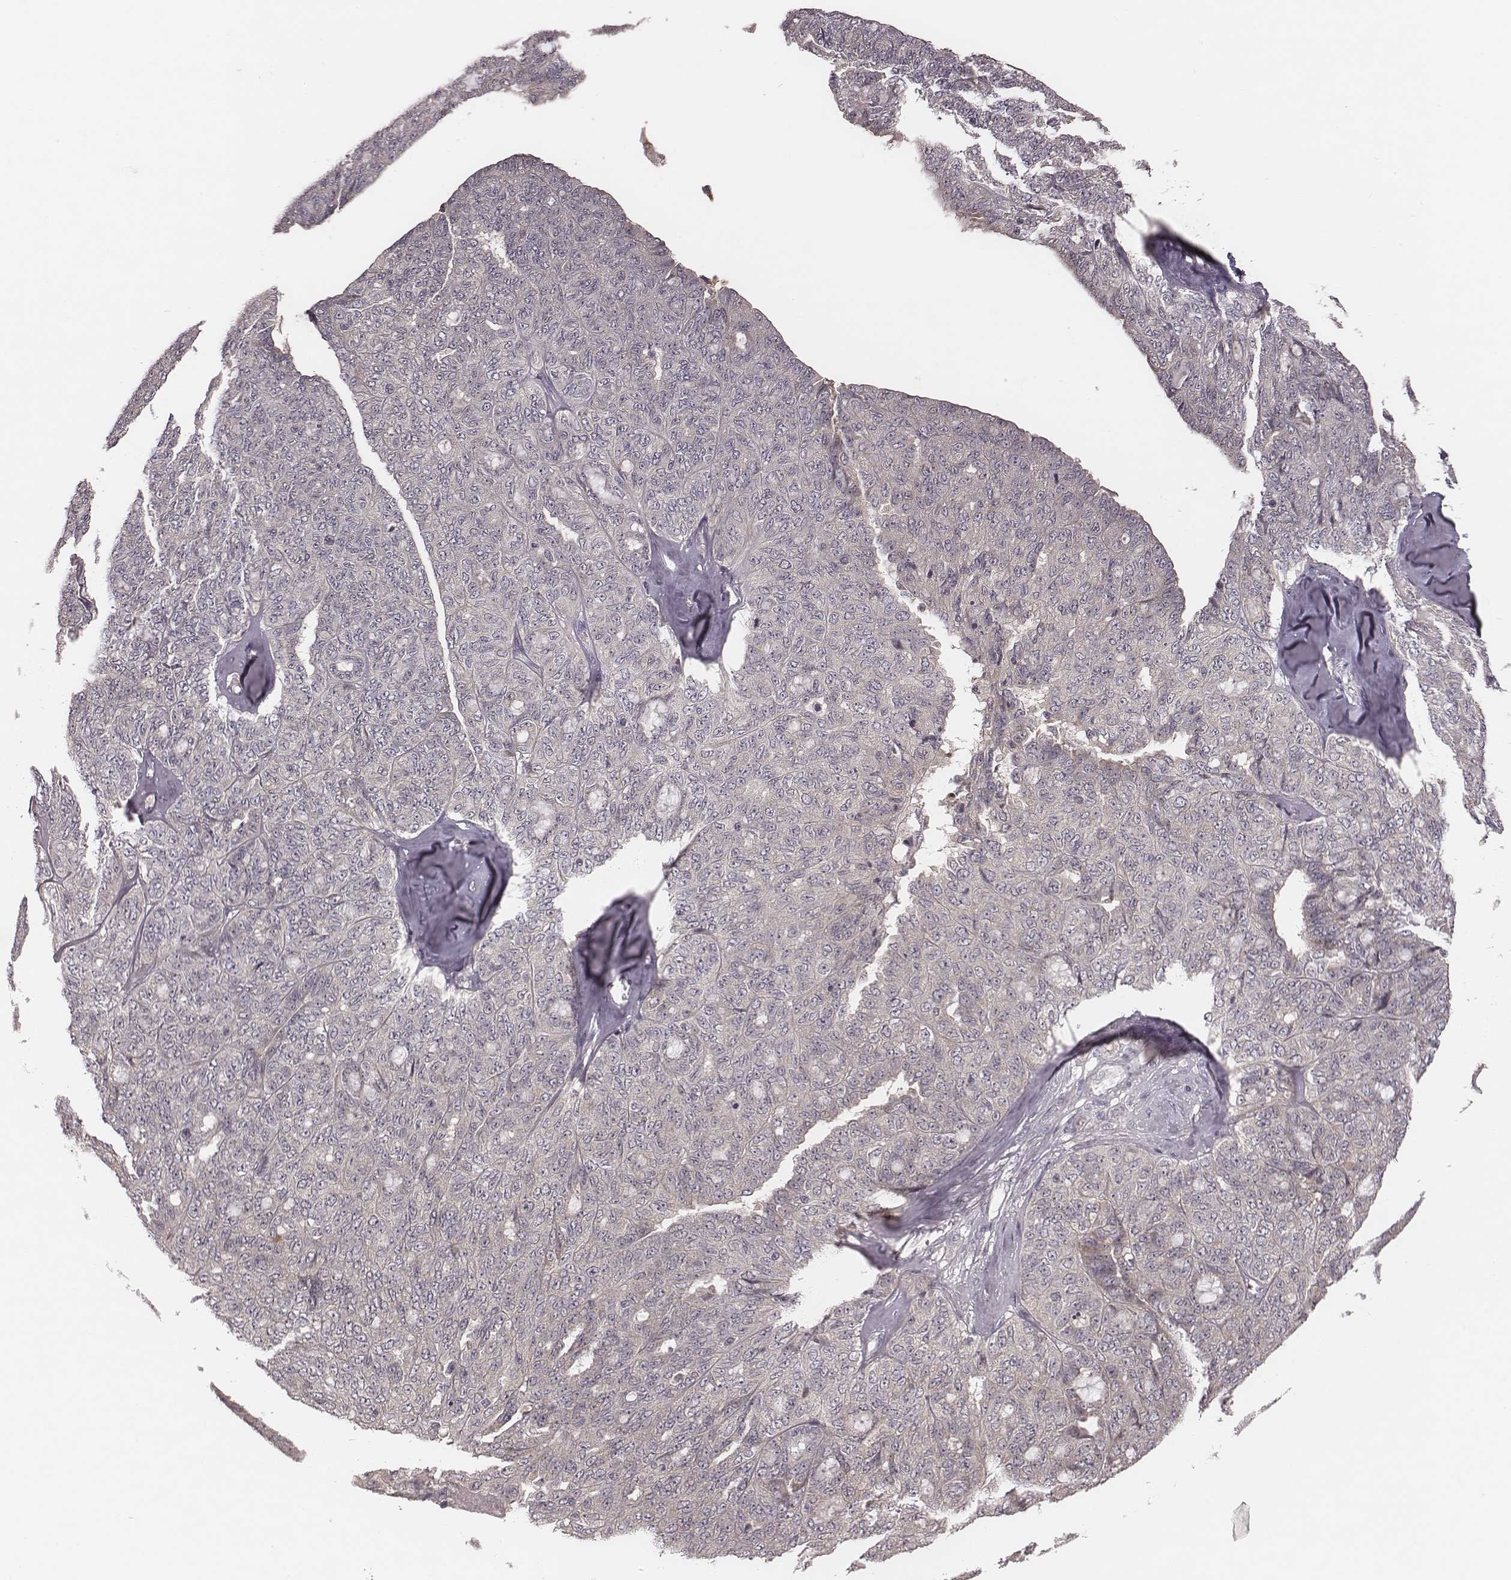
{"staining": {"intensity": "negative", "quantity": "none", "location": "none"}, "tissue": "ovarian cancer", "cell_type": "Tumor cells", "image_type": "cancer", "snomed": [{"axis": "morphology", "description": "Cystadenocarcinoma, serous, NOS"}, {"axis": "topography", "description": "Ovary"}], "caption": "IHC of ovarian cancer reveals no positivity in tumor cells.", "gene": "P2RX5", "patient": {"sex": "female", "age": 71}}